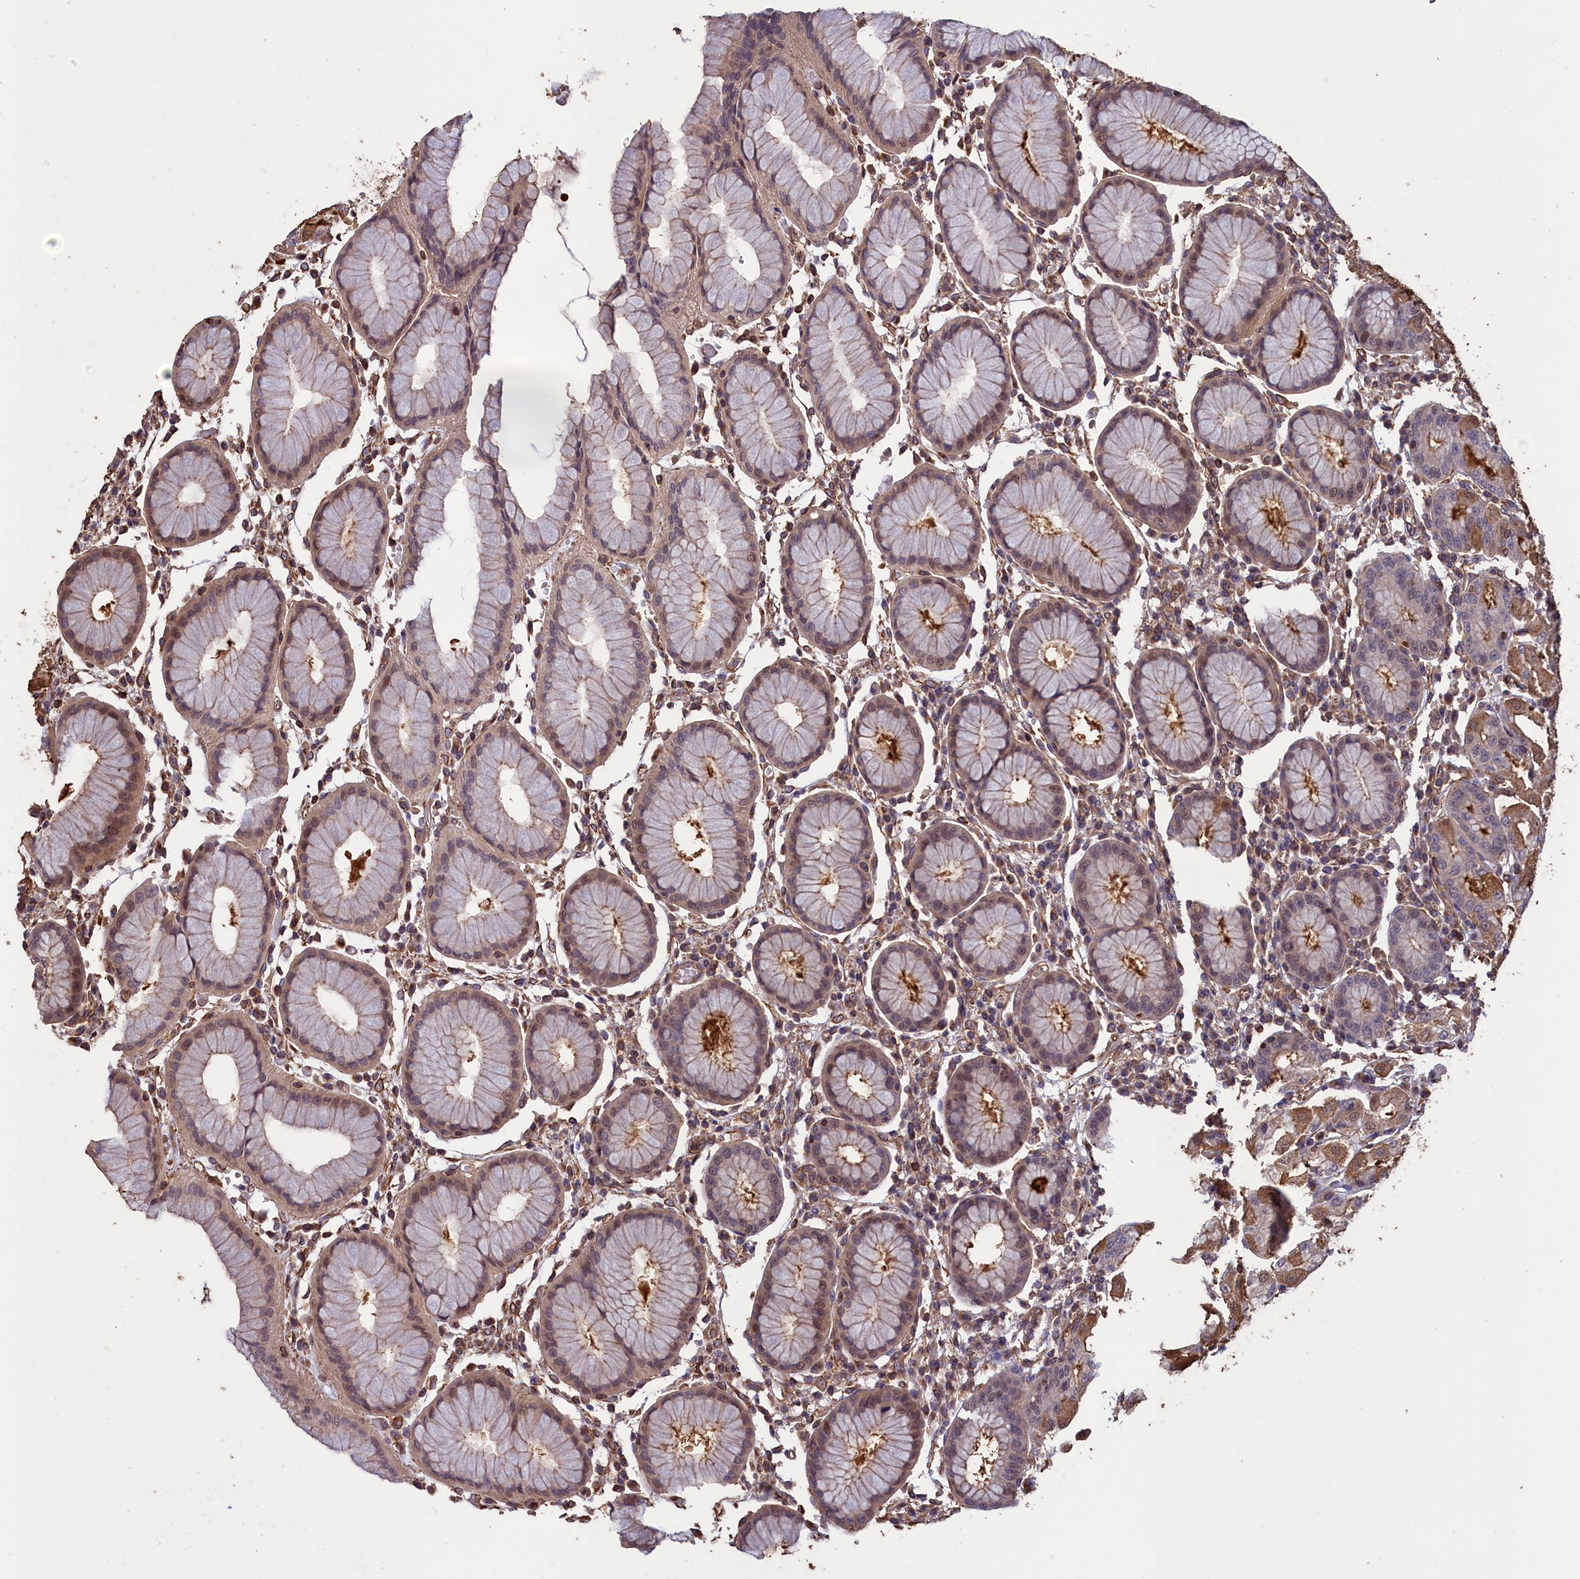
{"staining": {"intensity": "weak", "quantity": "25%-75%", "location": "nuclear"}, "tissue": "stomach", "cell_type": "Glandular cells", "image_type": "normal", "snomed": [{"axis": "morphology", "description": "Normal tissue, NOS"}, {"axis": "topography", "description": "Stomach"}, {"axis": "topography", "description": "Stomach, lower"}], "caption": "Immunohistochemical staining of unremarkable stomach demonstrates low levels of weak nuclear expression in about 25%-75% of glandular cells. Using DAB (brown) and hematoxylin (blue) stains, captured at high magnification using brightfield microscopy.", "gene": "DAPK3", "patient": {"sex": "female", "age": 56}}